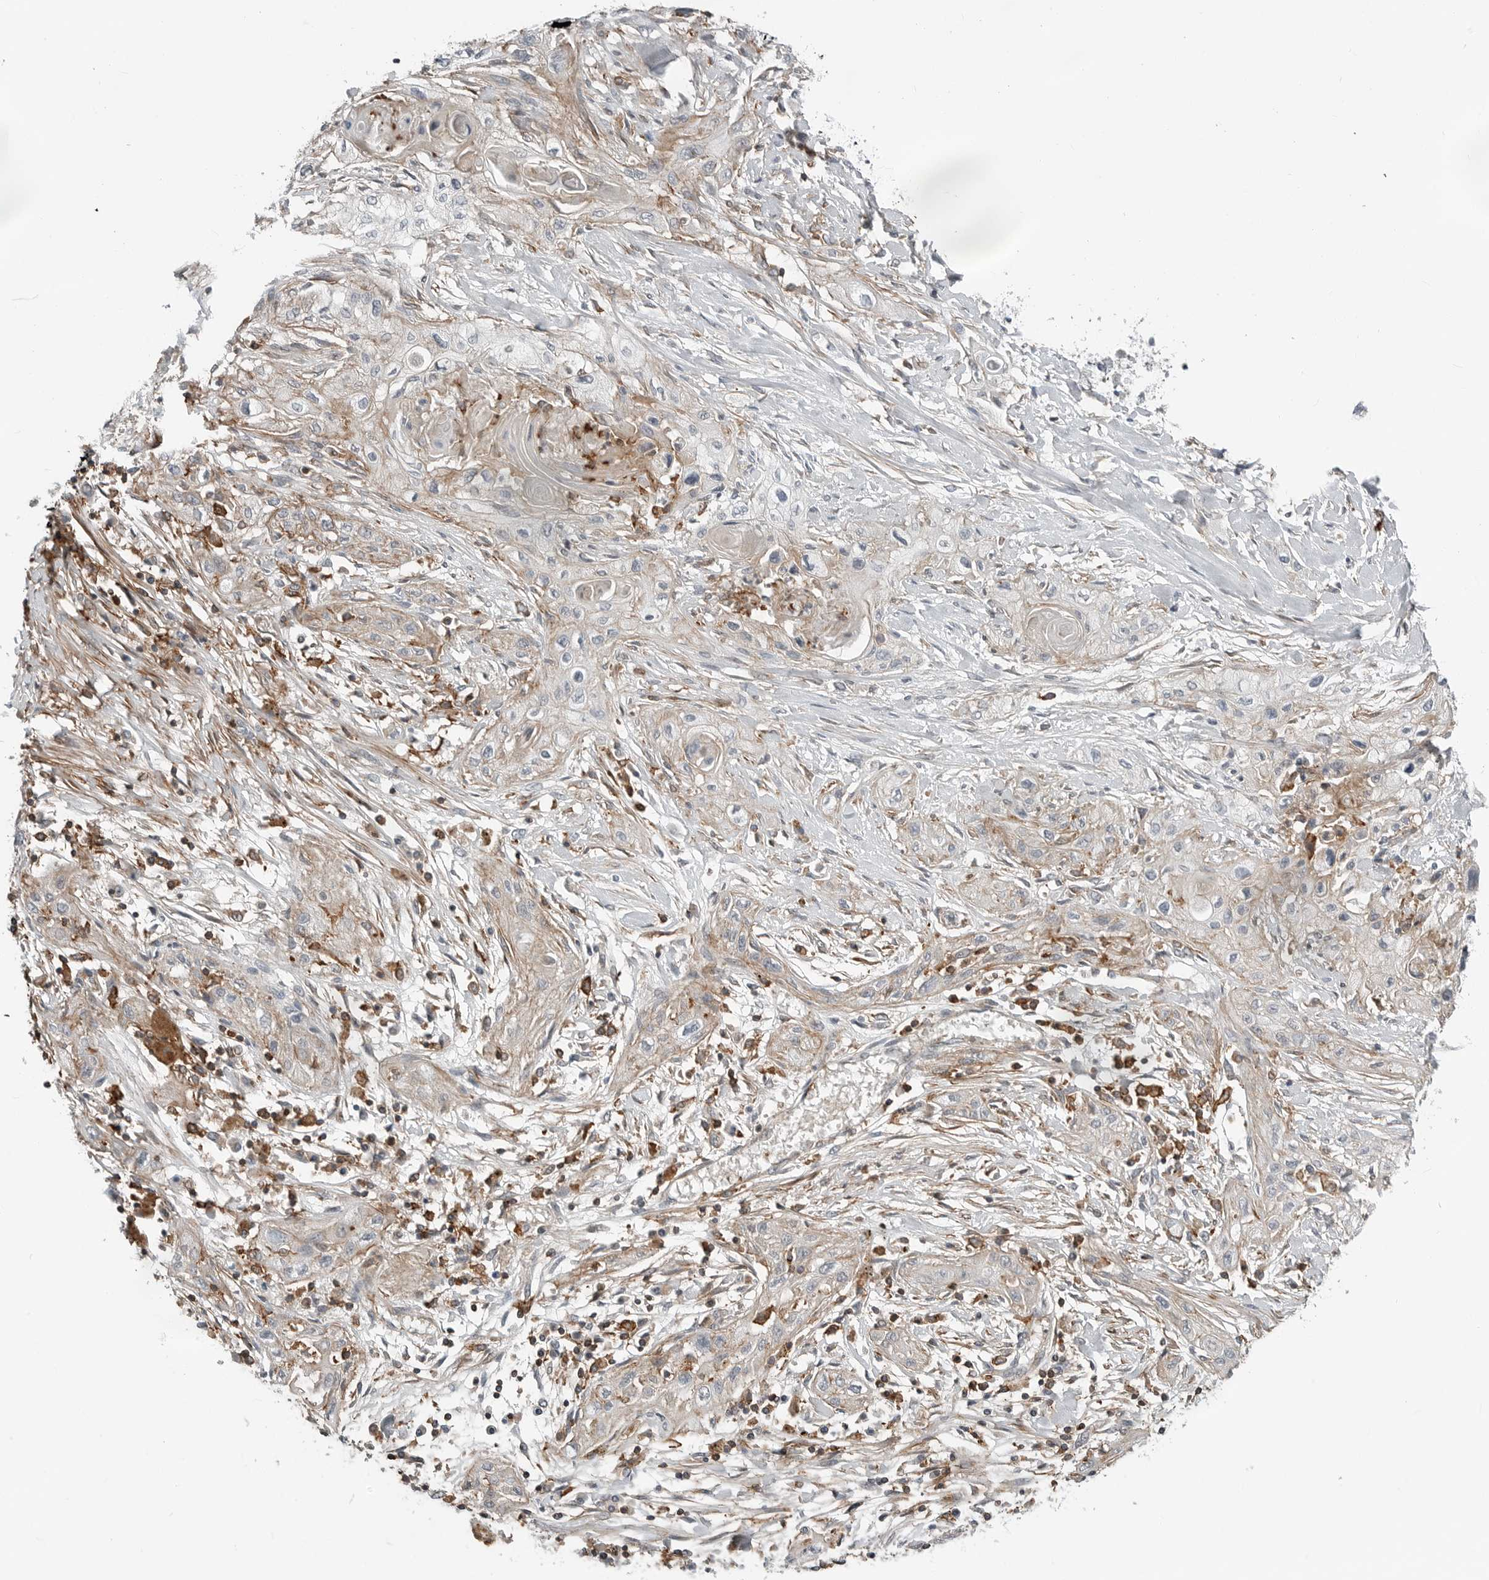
{"staining": {"intensity": "negative", "quantity": "none", "location": "none"}, "tissue": "lung cancer", "cell_type": "Tumor cells", "image_type": "cancer", "snomed": [{"axis": "morphology", "description": "Squamous cell carcinoma, NOS"}, {"axis": "topography", "description": "Lung"}], "caption": "Tumor cells are negative for brown protein staining in lung cancer (squamous cell carcinoma).", "gene": "LEFTY2", "patient": {"sex": "female", "age": 47}}